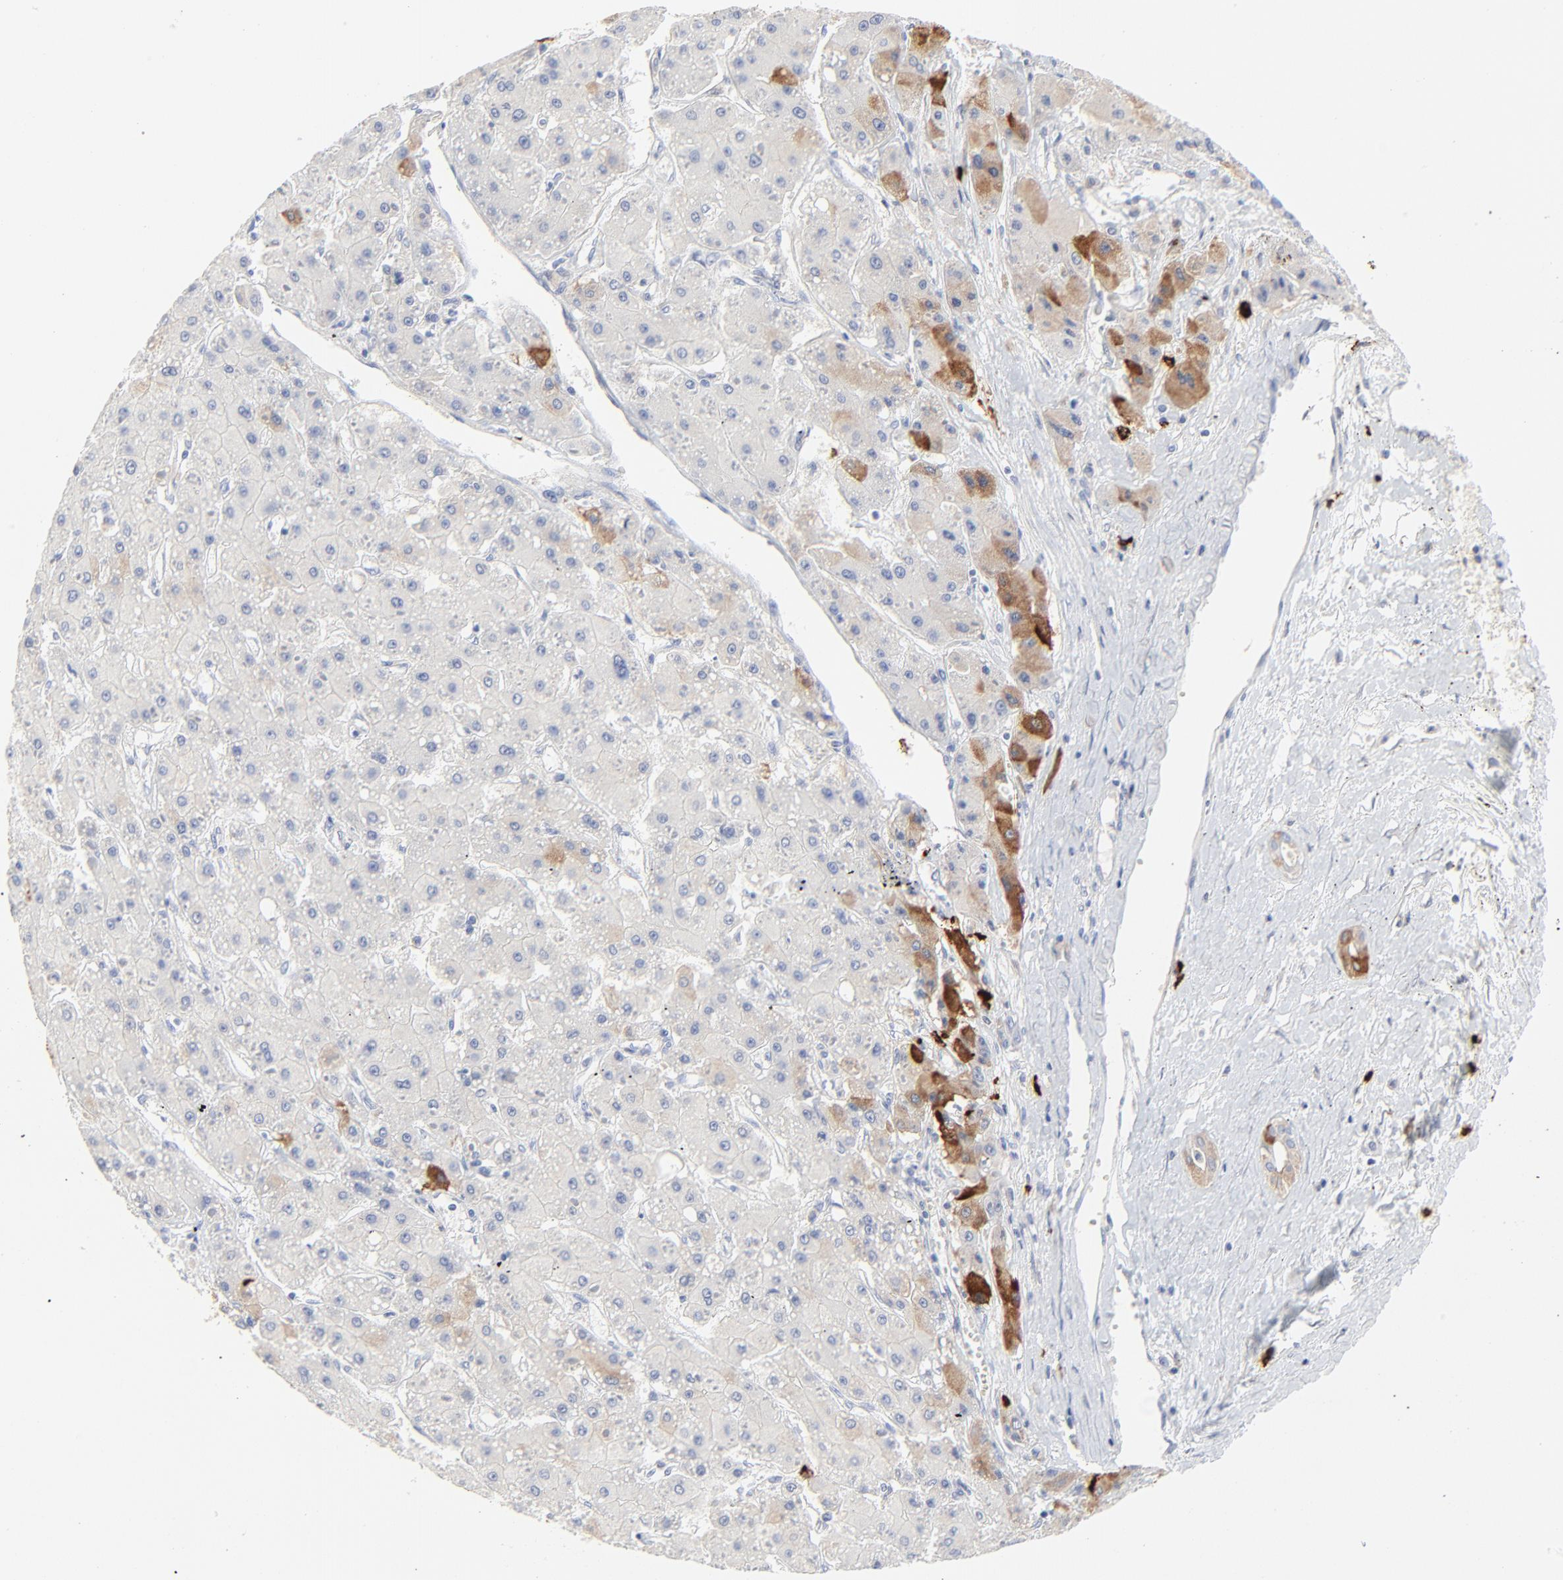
{"staining": {"intensity": "moderate", "quantity": "<25%", "location": "cytoplasmic/membranous"}, "tissue": "liver cancer", "cell_type": "Tumor cells", "image_type": "cancer", "snomed": [{"axis": "morphology", "description": "Carcinoma, Hepatocellular, NOS"}, {"axis": "topography", "description": "Liver"}], "caption": "Protein staining by immunohistochemistry (IHC) exhibits moderate cytoplasmic/membranous expression in about <25% of tumor cells in liver cancer.", "gene": "LCN2", "patient": {"sex": "female", "age": 52}}